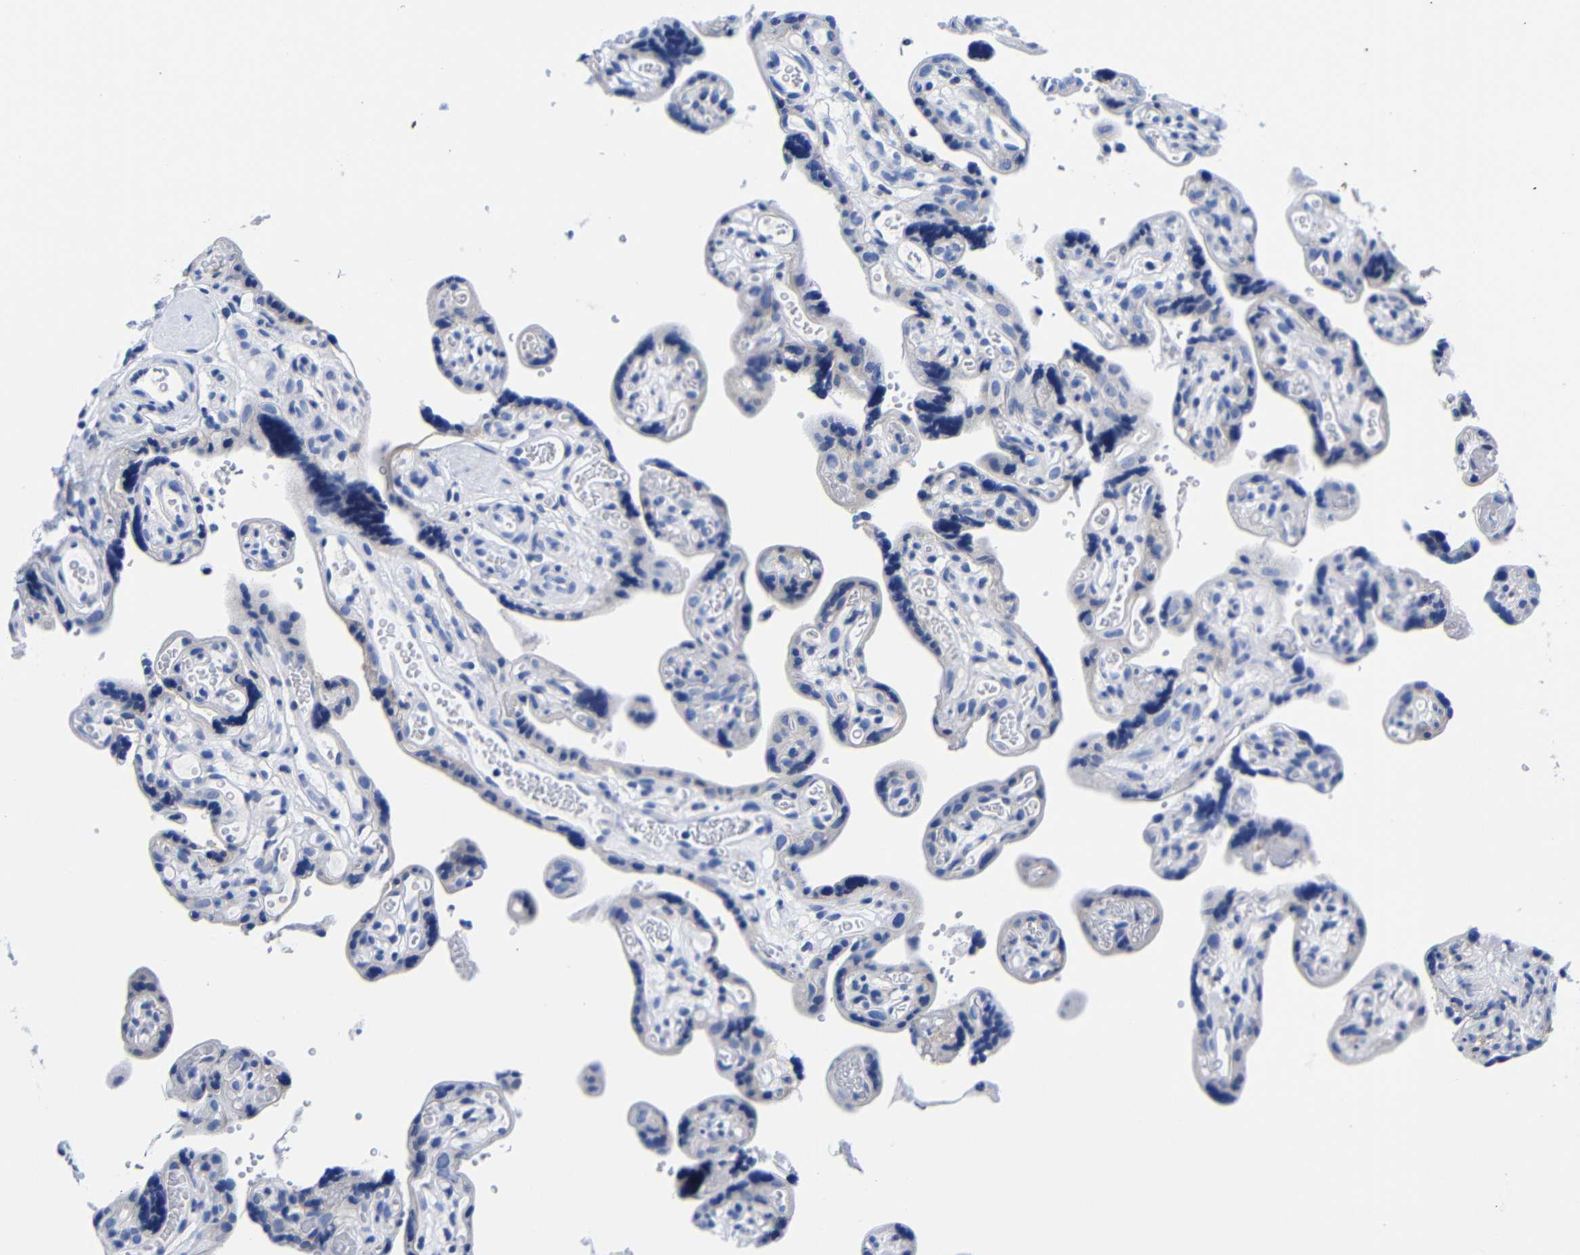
{"staining": {"intensity": "weak", "quantity": "<25%", "location": "cytoplasmic/membranous"}, "tissue": "placenta", "cell_type": "Decidual cells", "image_type": "normal", "snomed": [{"axis": "morphology", "description": "Normal tissue, NOS"}, {"axis": "topography", "description": "Placenta"}], "caption": "This micrograph is of normal placenta stained with immunohistochemistry to label a protein in brown with the nuclei are counter-stained blue. There is no positivity in decidual cells.", "gene": "CLEC4G", "patient": {"sex": "female", "age": 30}}